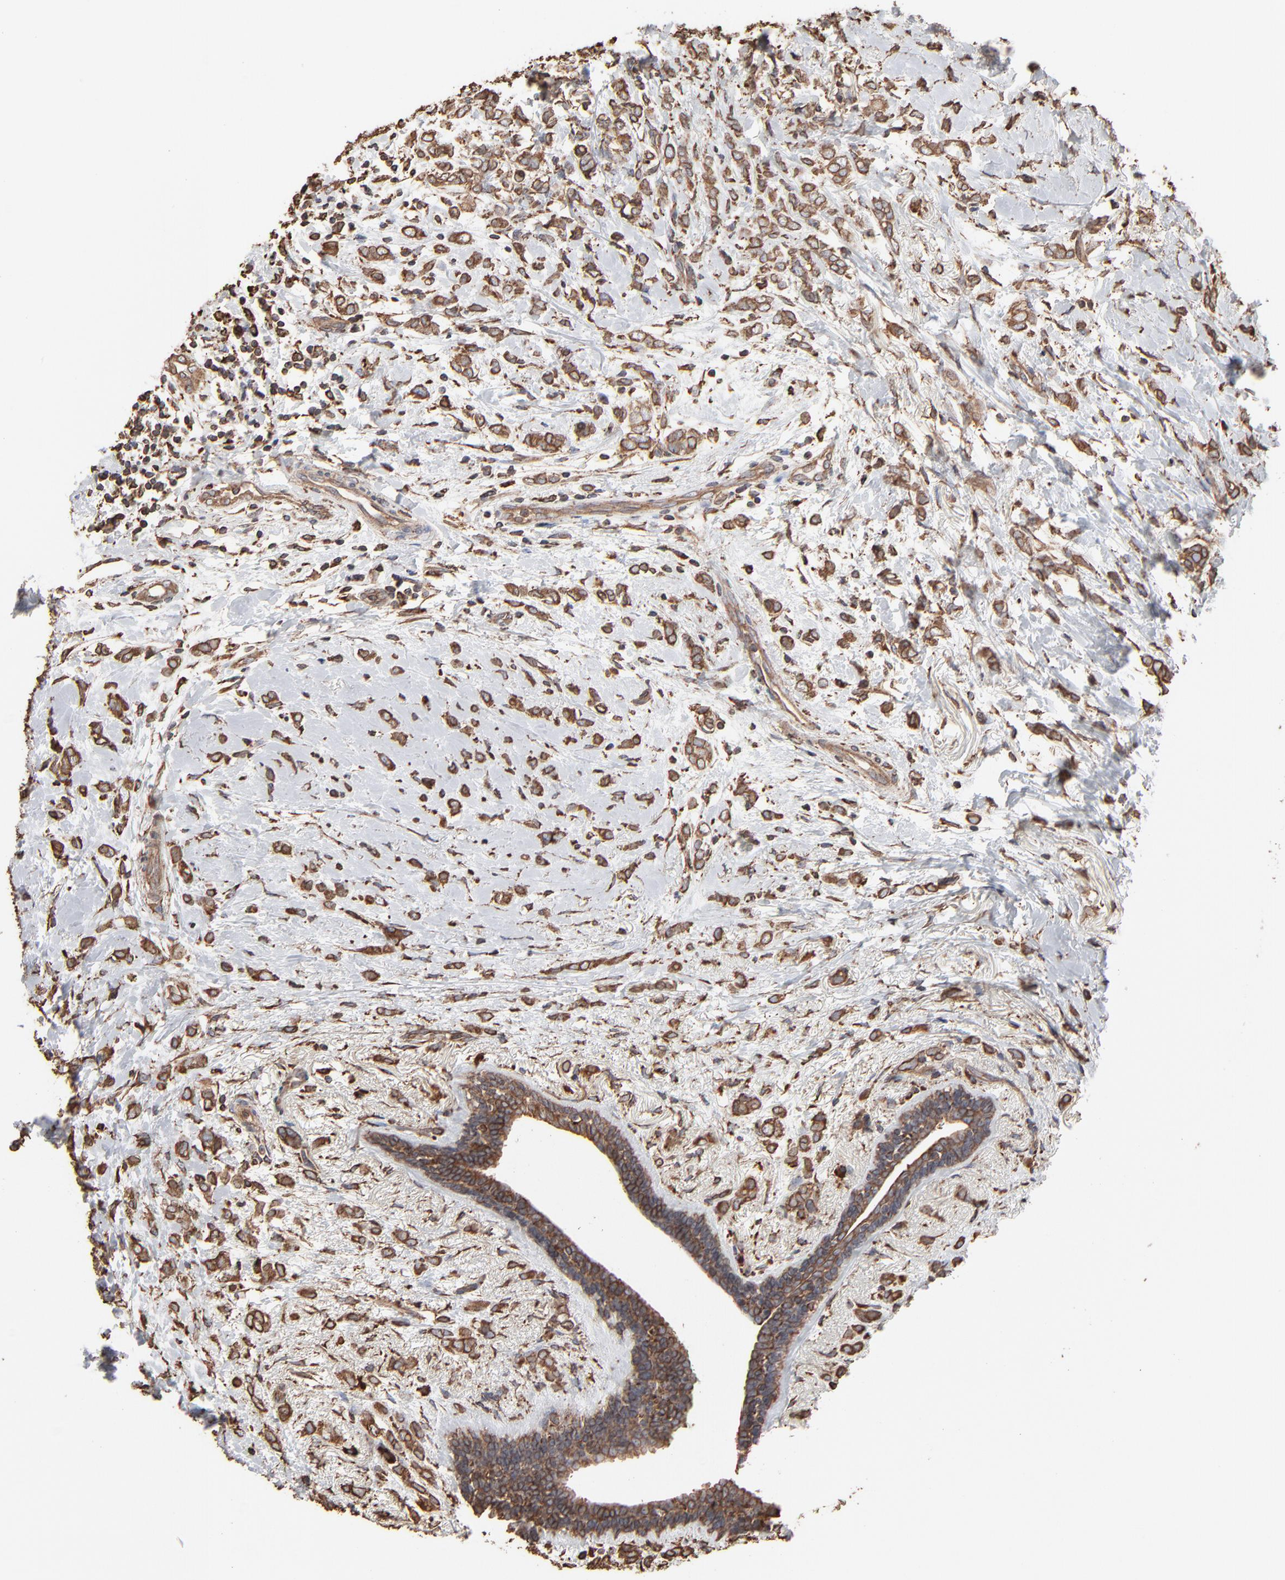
{"staining": {"intensity": "moderate", "quantity": ">75%", "location": "cytoplasmic/membranous"}, "tissue": "breast cancer", "cell_type": "Tumor cells", "image_type": "cancer", "snomed": [{"axis": "morphology", "description": "Normal tissue, NOS"}, {"axis": "morphology", "description": "Lobular carcinoma"}, {"axis": "topography", "description": "Breast"}], "caption": "Immunohistochemical staining of human breast lobular carcinoma shows medium levels of moderate cytoplasmic/membranous staining in approximately >75% of tumor cells. Using DAB (brown) and hematoxylin (blue) stains, captured at high magnification using brightfield microscopy.", "gene": "PDIA3", "patient": {"sex": "female", "age": 47}}